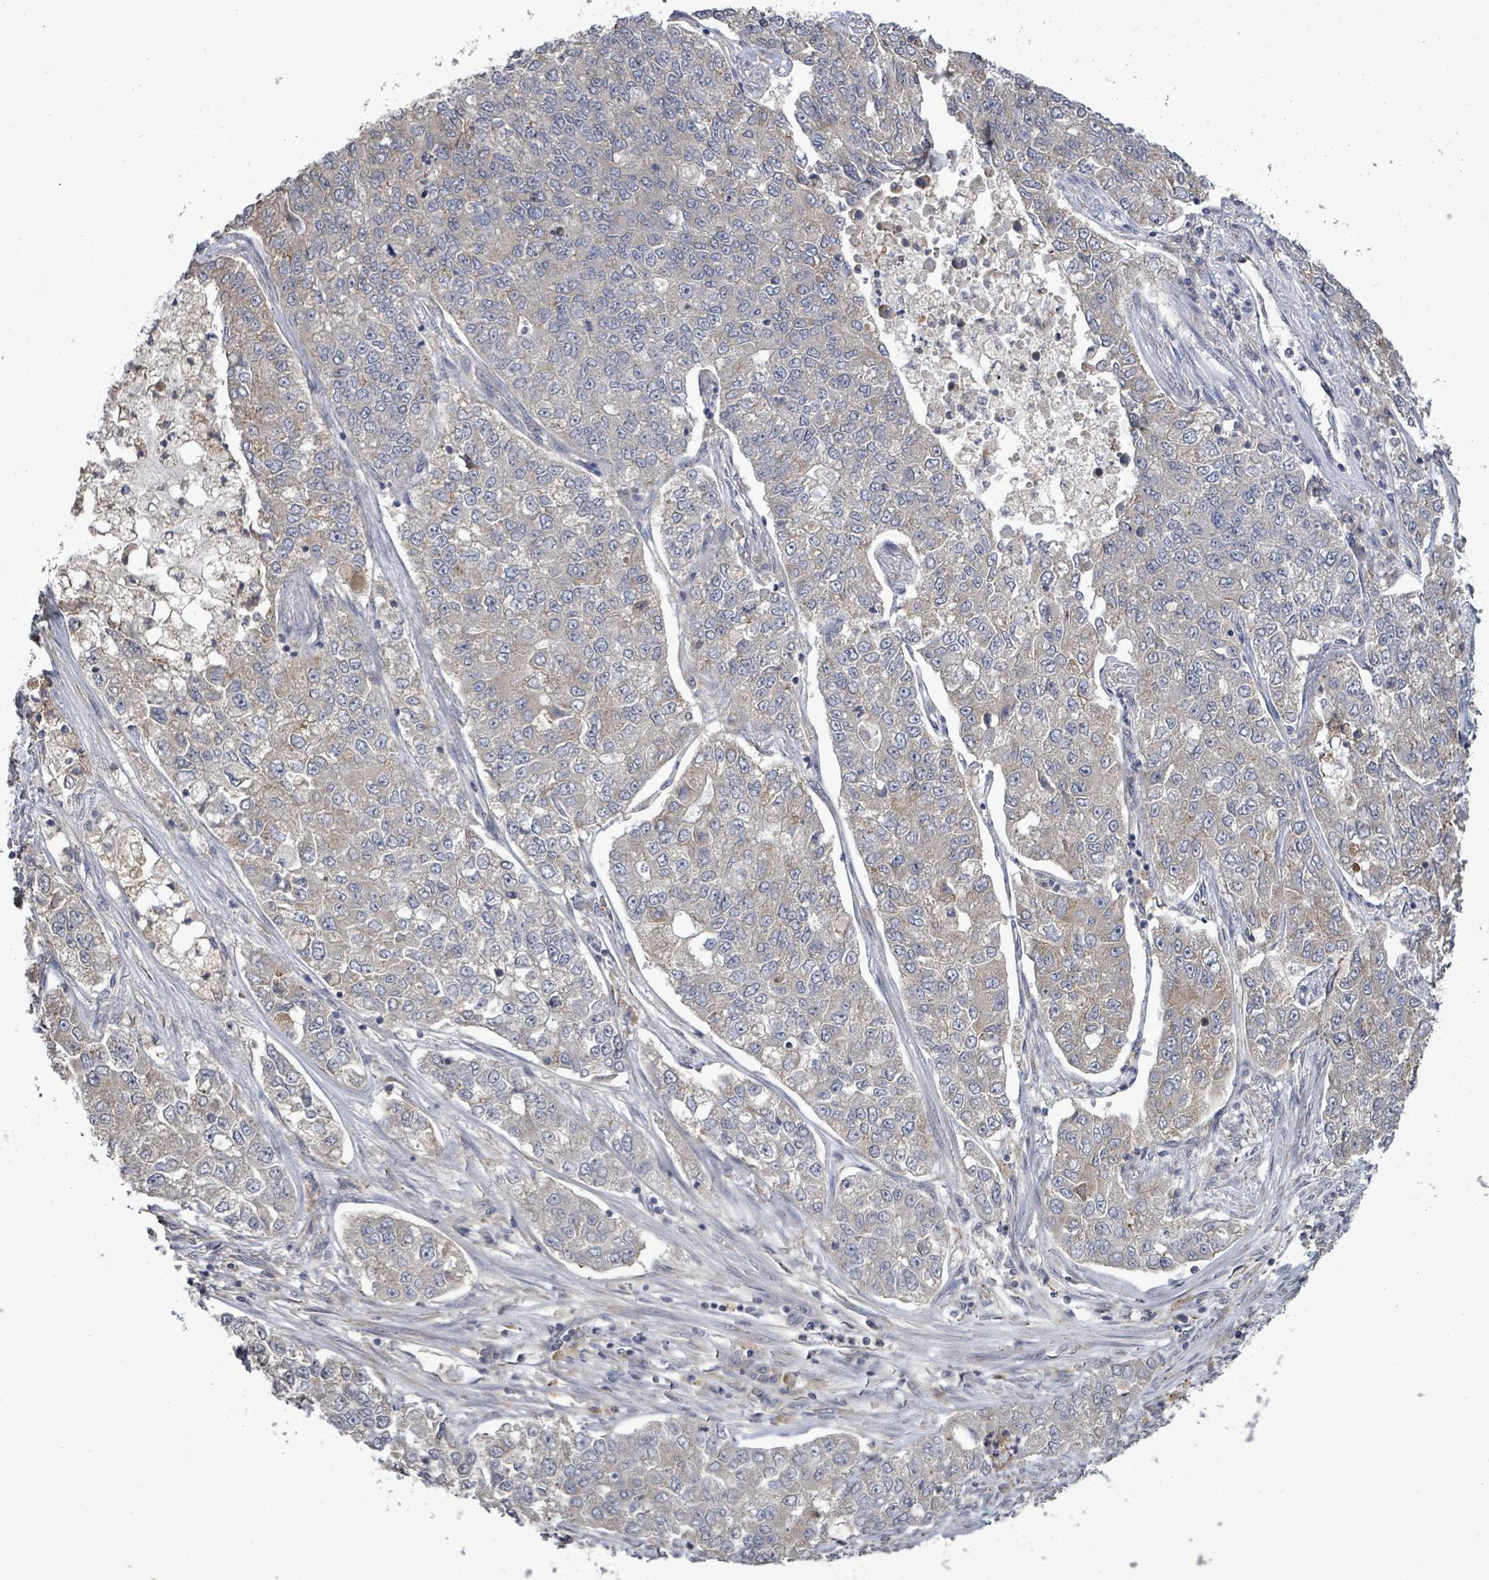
{"staining": {"intensity": "weak", "quantity": "<25%", "location": "cytoplasmic/membranous"}, "tissue": "lung cancer", "cell_type": "Tumor cells", "image_type": "cancer", "snomed": [{"axis": "morphology", "description": "Adenocarcinoma, NOS"}, {"axis": "topography", "description": "Lung"}], "caption": "Immunohistochemical staining of human lung adenocarcinoma demonstrates no significant positivity in tumor cells.", "gene": "POMGNT2", "patient": {"sex": "male", "age": 49}}